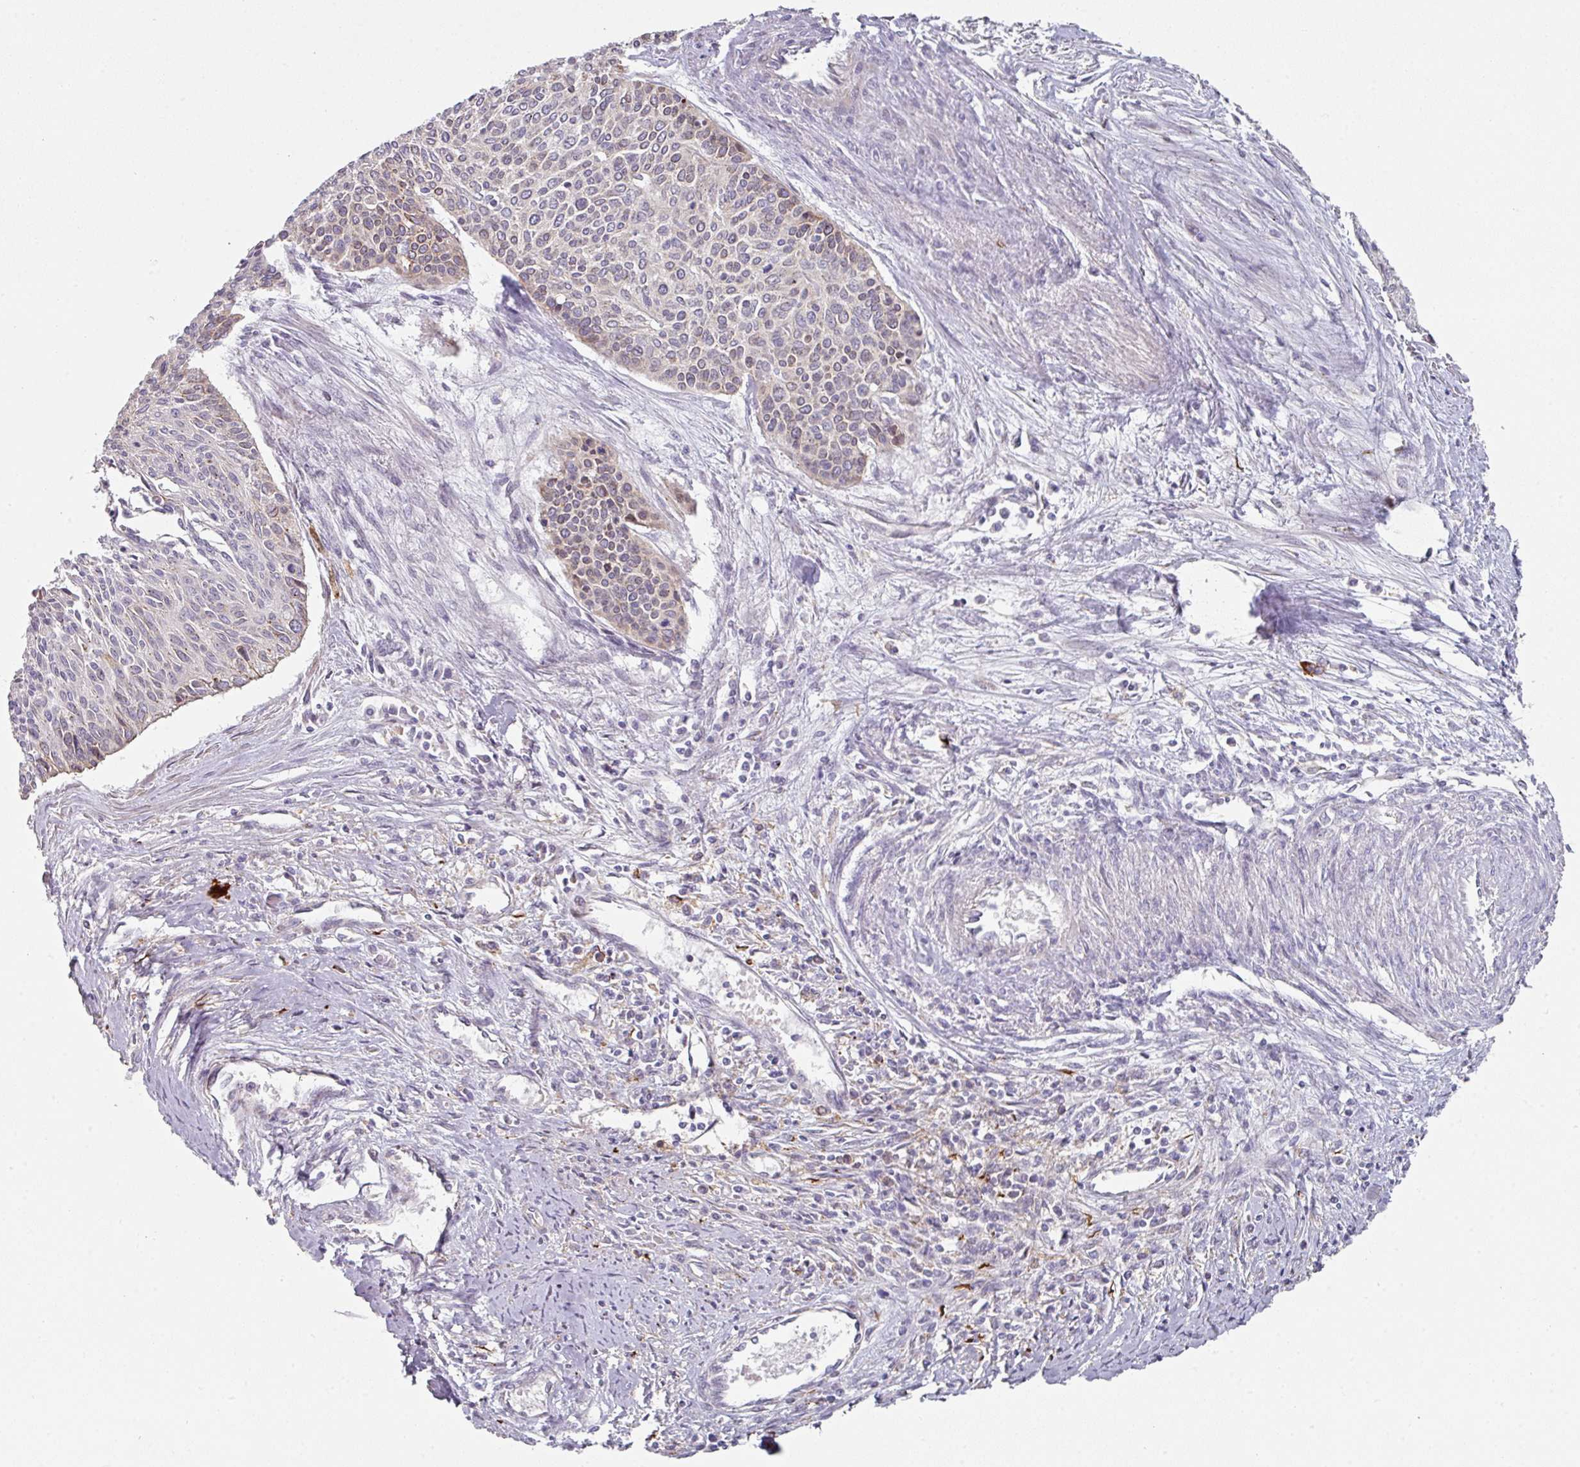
{"staining": {"intensity": "negative", "quantity": "none", "location": "none"}, "tissue": "cervical cancer", "cell_type": "Tumor cells", "image_type": "cancer", "snomed": [{"axis": "morphology", "description": "Squamous cell carcinoma, NOS"}, {"axis": "topography", "description": "Cervix"}], "caption": "Tumor cells show no significant positivity in squamous cell carcinoma (cervical). (DAB IHC with hematoxylin counter stain).", "gene": "WSB2", "patient": {"sex": "female", "age": 55}}